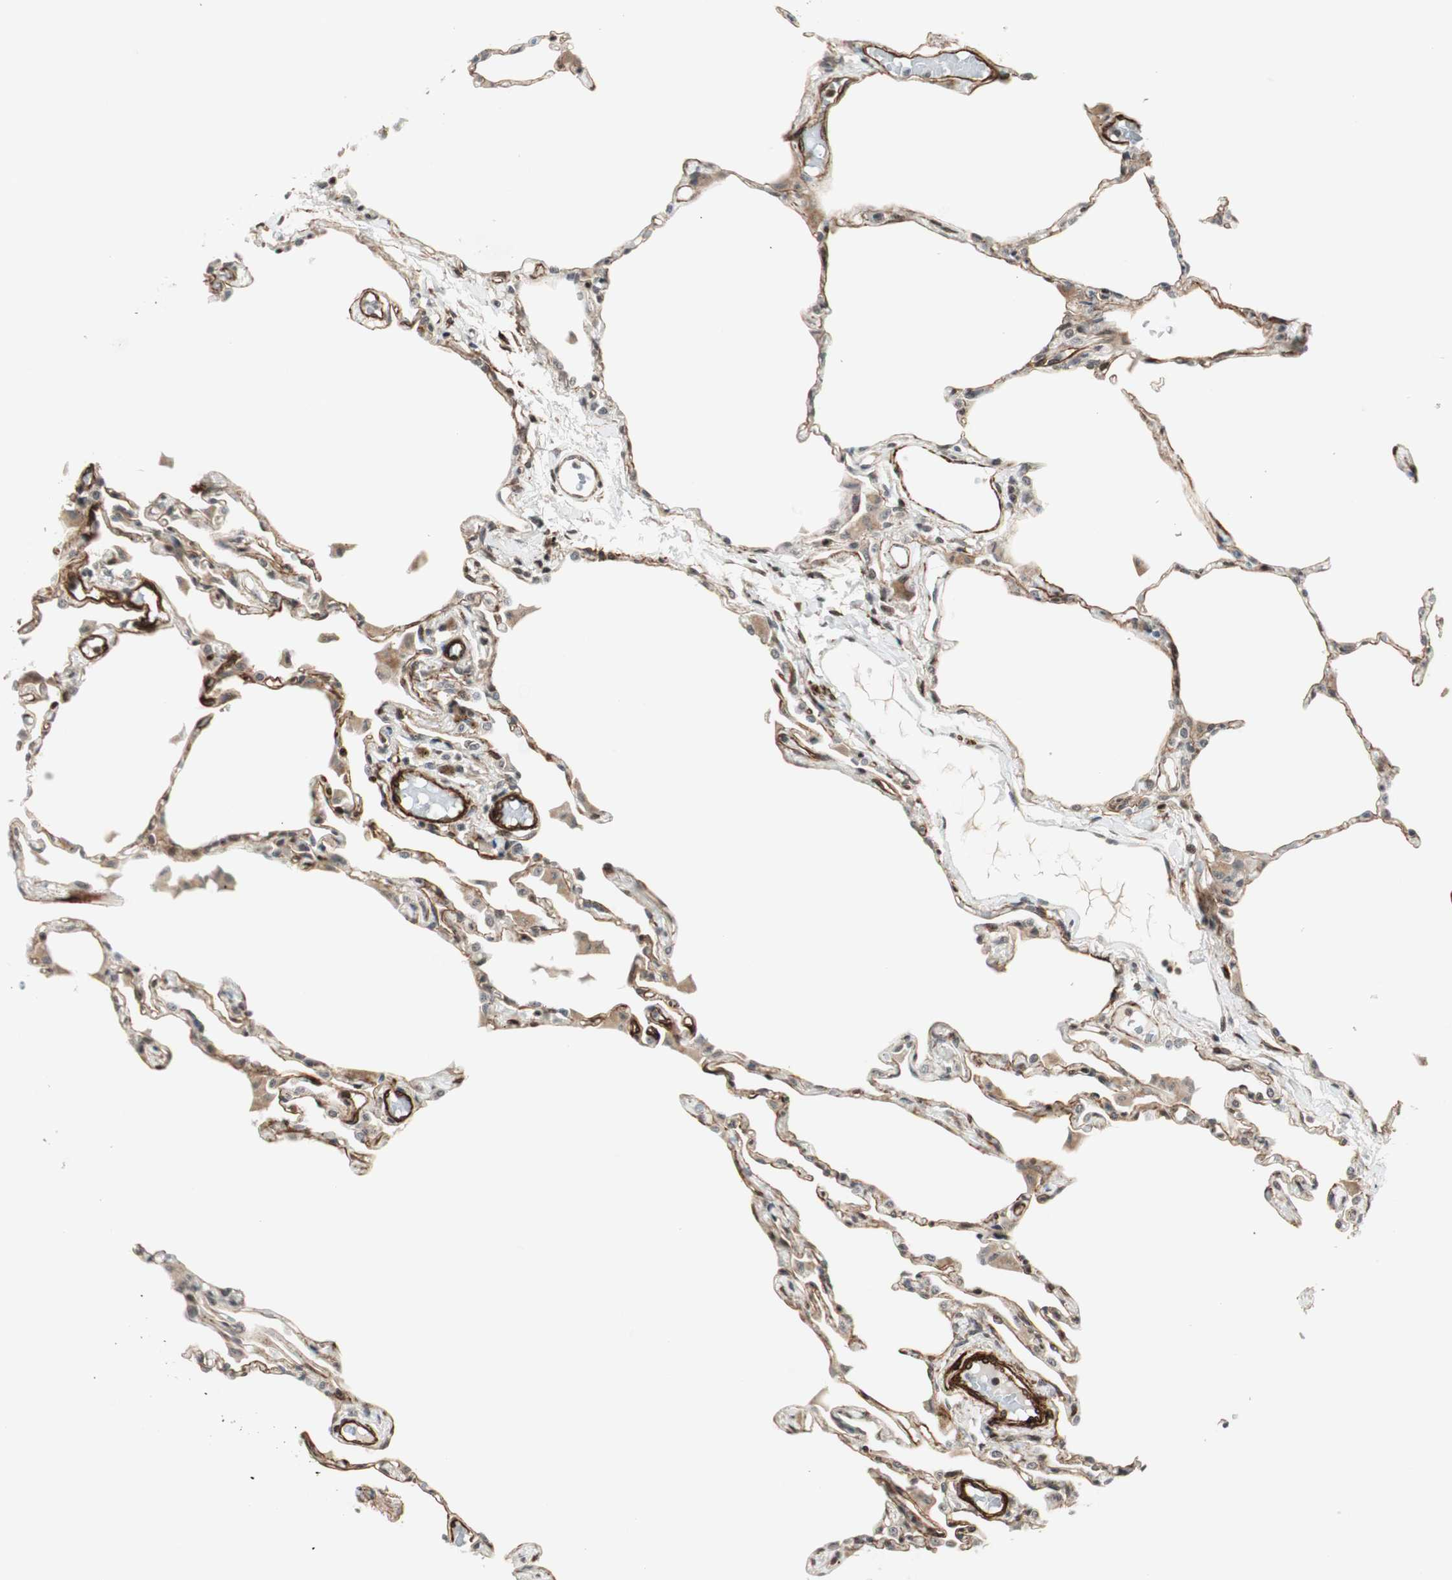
{"staining": {"intensity": "moderate", "quantity": ">75%", "location": "nuclear"}, "tissue": "lung", "cell_type": "Alveolar cells", "image_type": "normal", "snomed": [{"axis": "morphology", "description": "Normal tissue, NOS"}, {"axis": "topography", "description": "Lung"}], "caption": "A brown stain highlights moderate nuclear positivity of a protein in alveolar cells of unremarkable human lung.", "gene": "CDK19", "patient": {"sex": "female", "age": 49}}